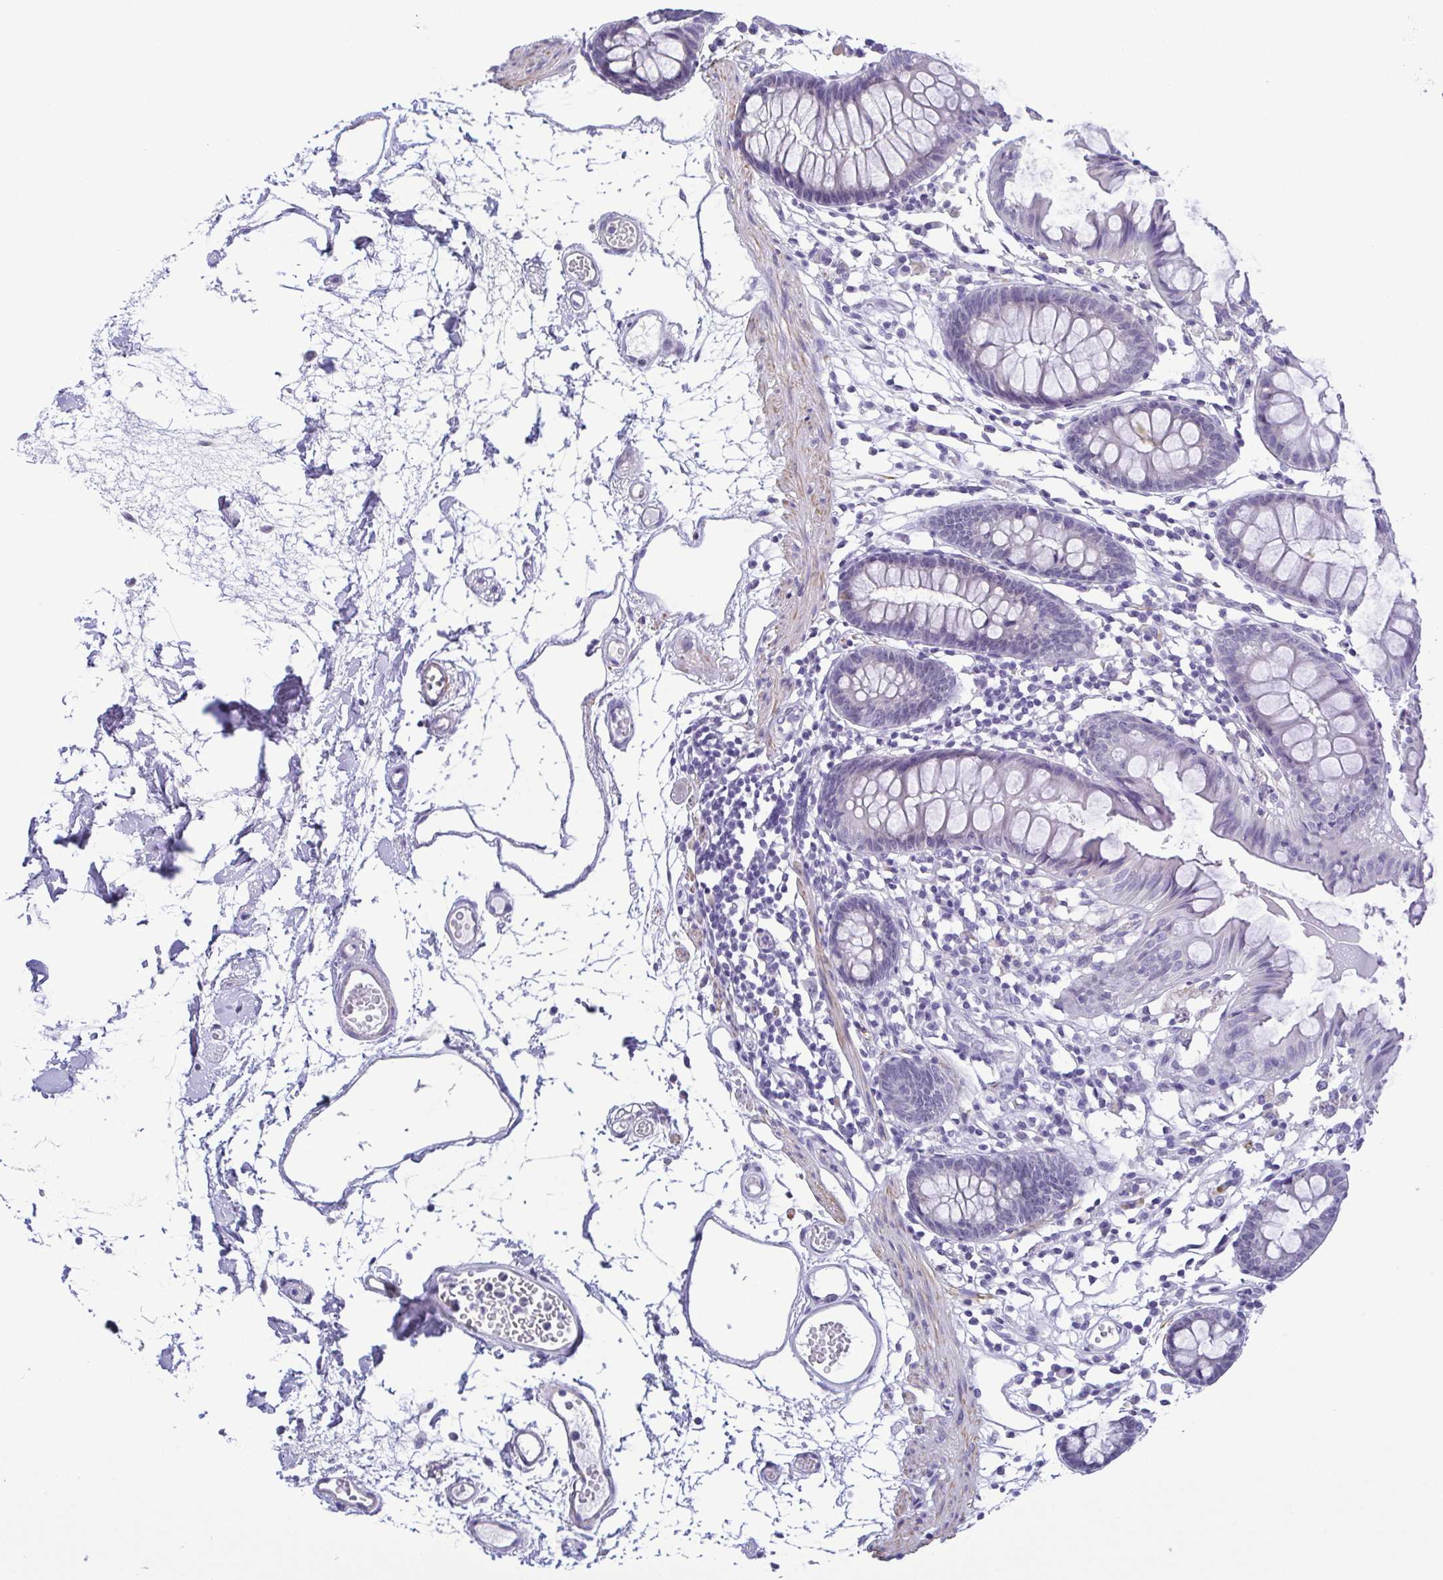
{"staining": {"intensity": "negative", "quantity": "none", "location": "none"}, "tissue": "colon", "cell_type": "Endothelial cells", "image_type": "normal", "snomed": [{"axis": "morphology", "description": "Normal tissue, NOS"}, {"axis": "topography", "description": "Colon"}], "caption": "Histopathology image shows no significant protein expression in endothelial cells of benign colon.", "gene": "MYL7", "patient": {"sex": "female", "age": 84}}